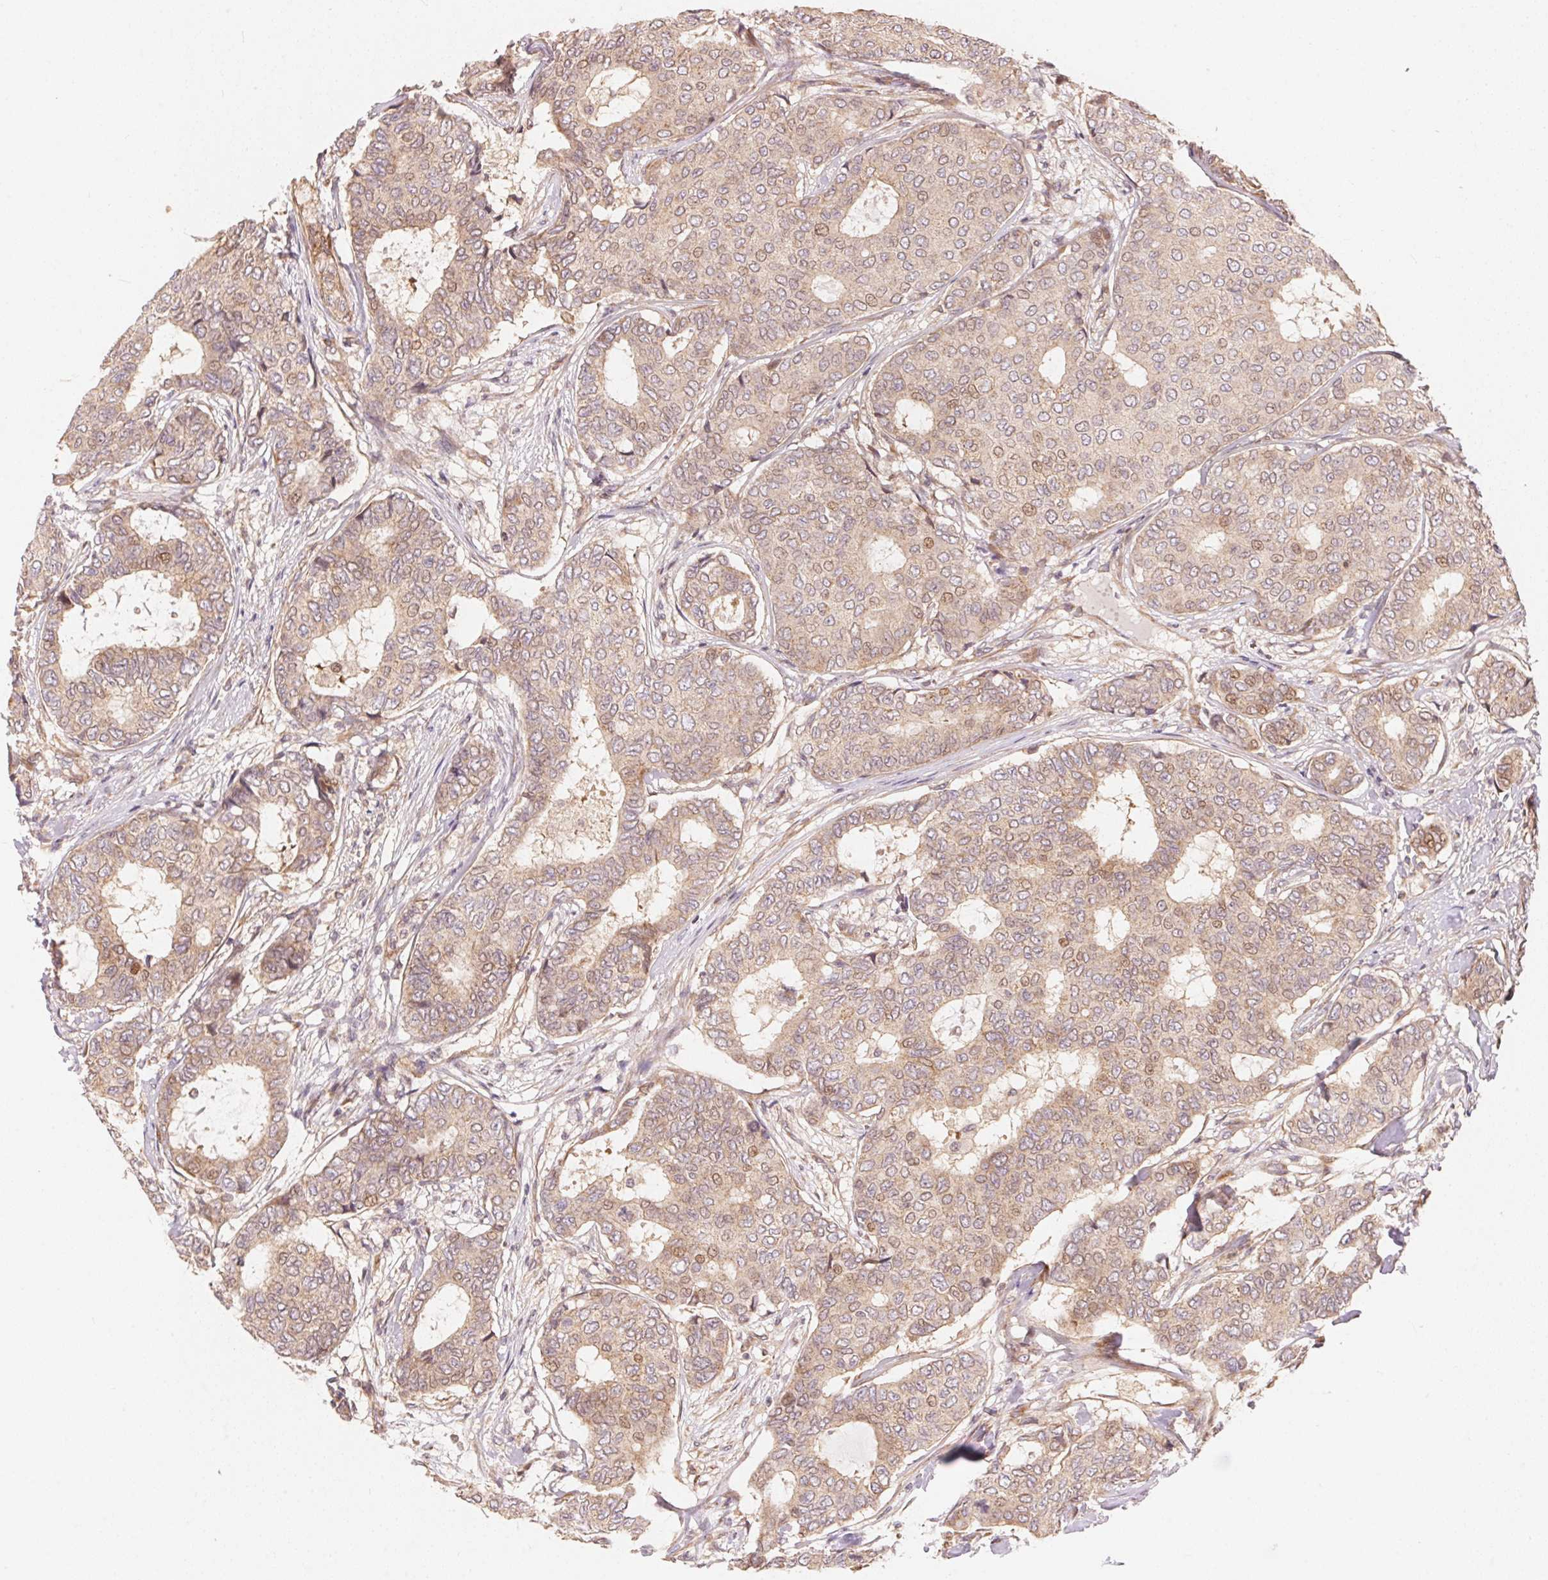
{"staining": {"intensity": "weak", "quantity": "25%-75%", "location": "cytoplasmic/membranous,nuclear"}, "tissue": "breast cancer", "cell_type": "Tumor cells", "image_type": "cancer", "snomed": [{"axis": "morphology", "description": "Duct carcinoma"}, {"axis": "topography", "description": "Breast"}], "caption": "Immunohistochemistry photomicrograph of neoplastic tissue: human breast infiltrating ductal carcinoma stained using IHC displays low levels of weak protein expression localized specifically in the cytoplasmic/membranous and nuclear of tumor cells, appearing as a cytoplasmic/membranous and nuclear brown color.", "gene": "TNIP2", "patient": {"sex": "female", "age": 75}}